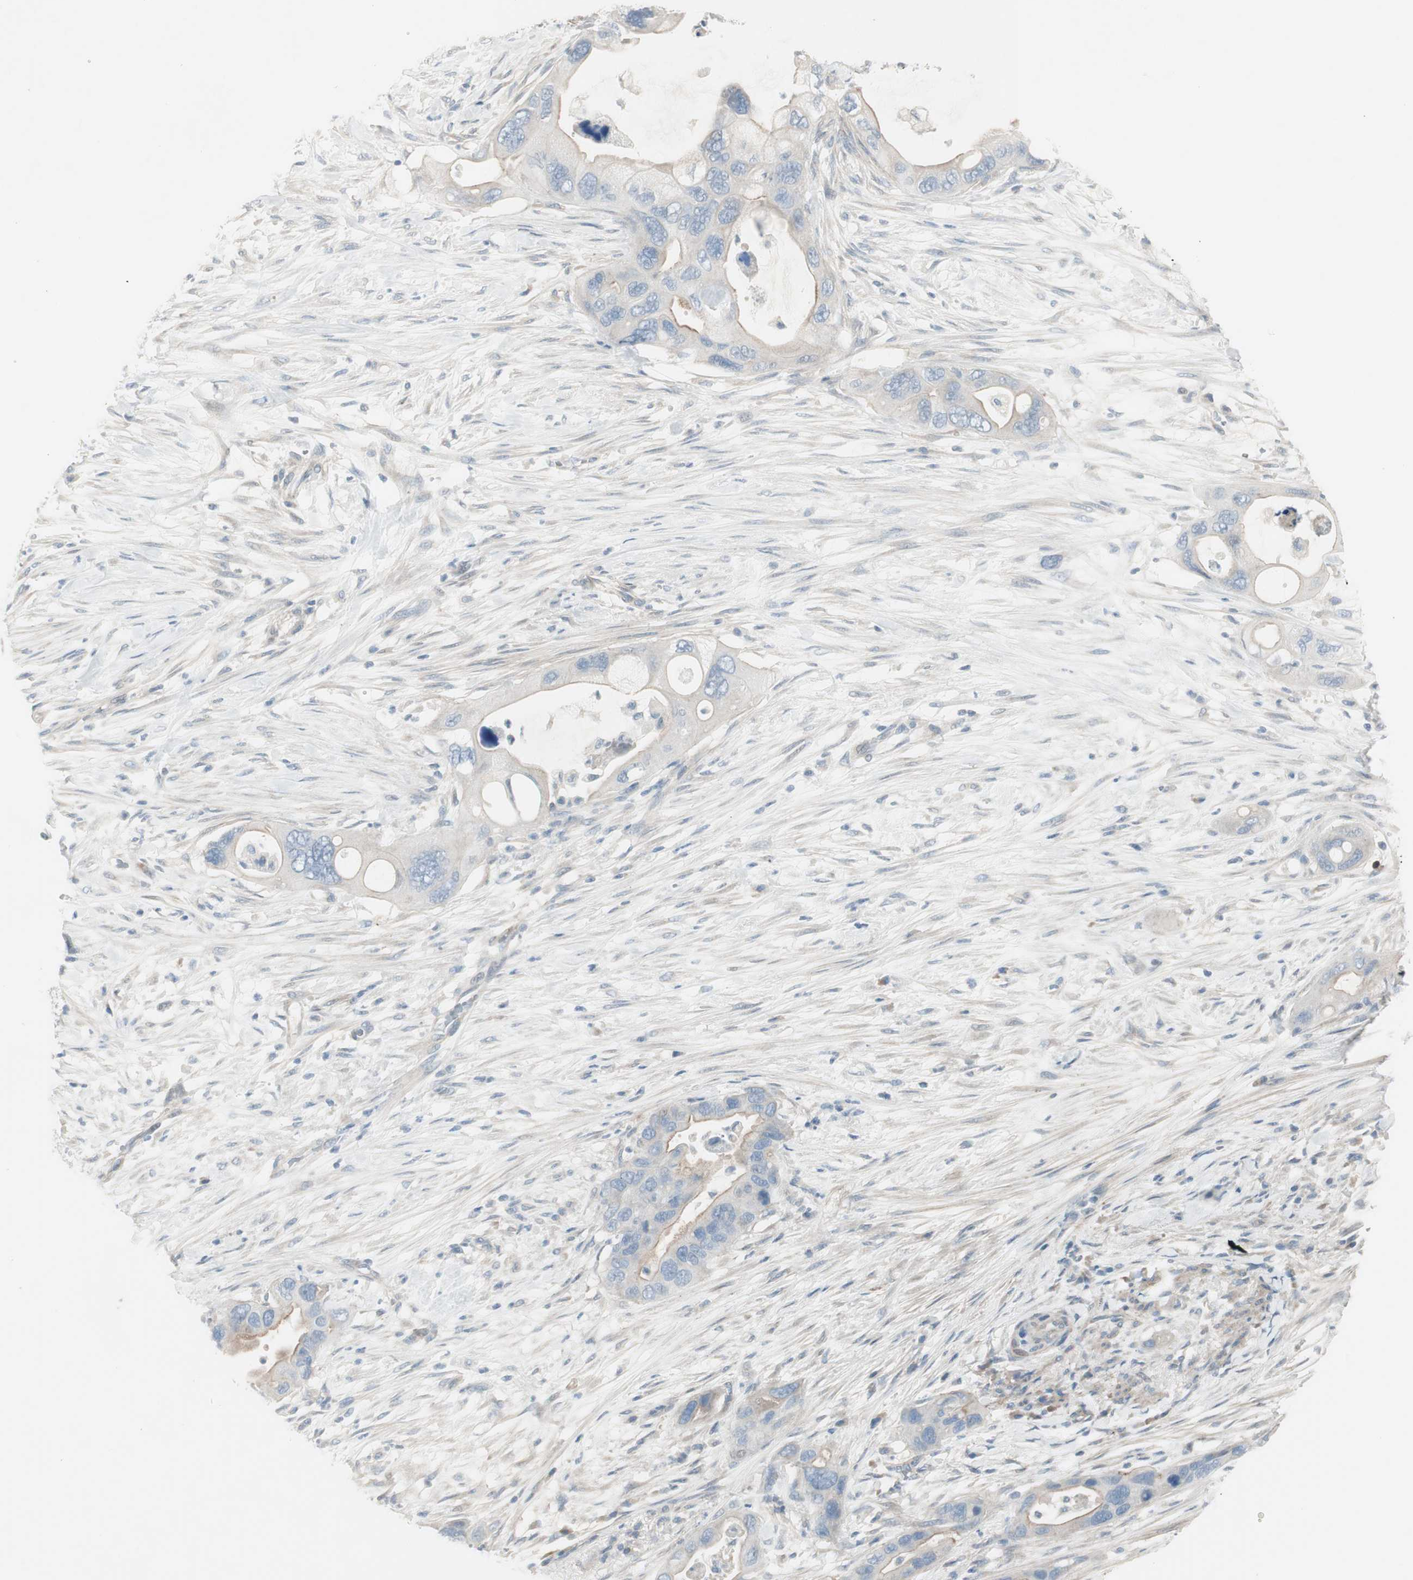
{"staining": {"intensity": "weak", "quantity": "<25%", "location": "cytoplasmic/membranous"}, "tissue": "pancreatic cancer", "cell_type": "Tumor cells", "image_type": "cancer", "snomed": [{"axis": "morphology", "description": "Adenocarcinoma, NOS"}, {"axis": "topography", "description": "Pancreas"}], "caption": "Histopathology image shows no significant protein positivity in tumor cells of pancreatic cancer.", "gene": "CACNA2D1", "patient": {"sex": "female", "age": 71}}